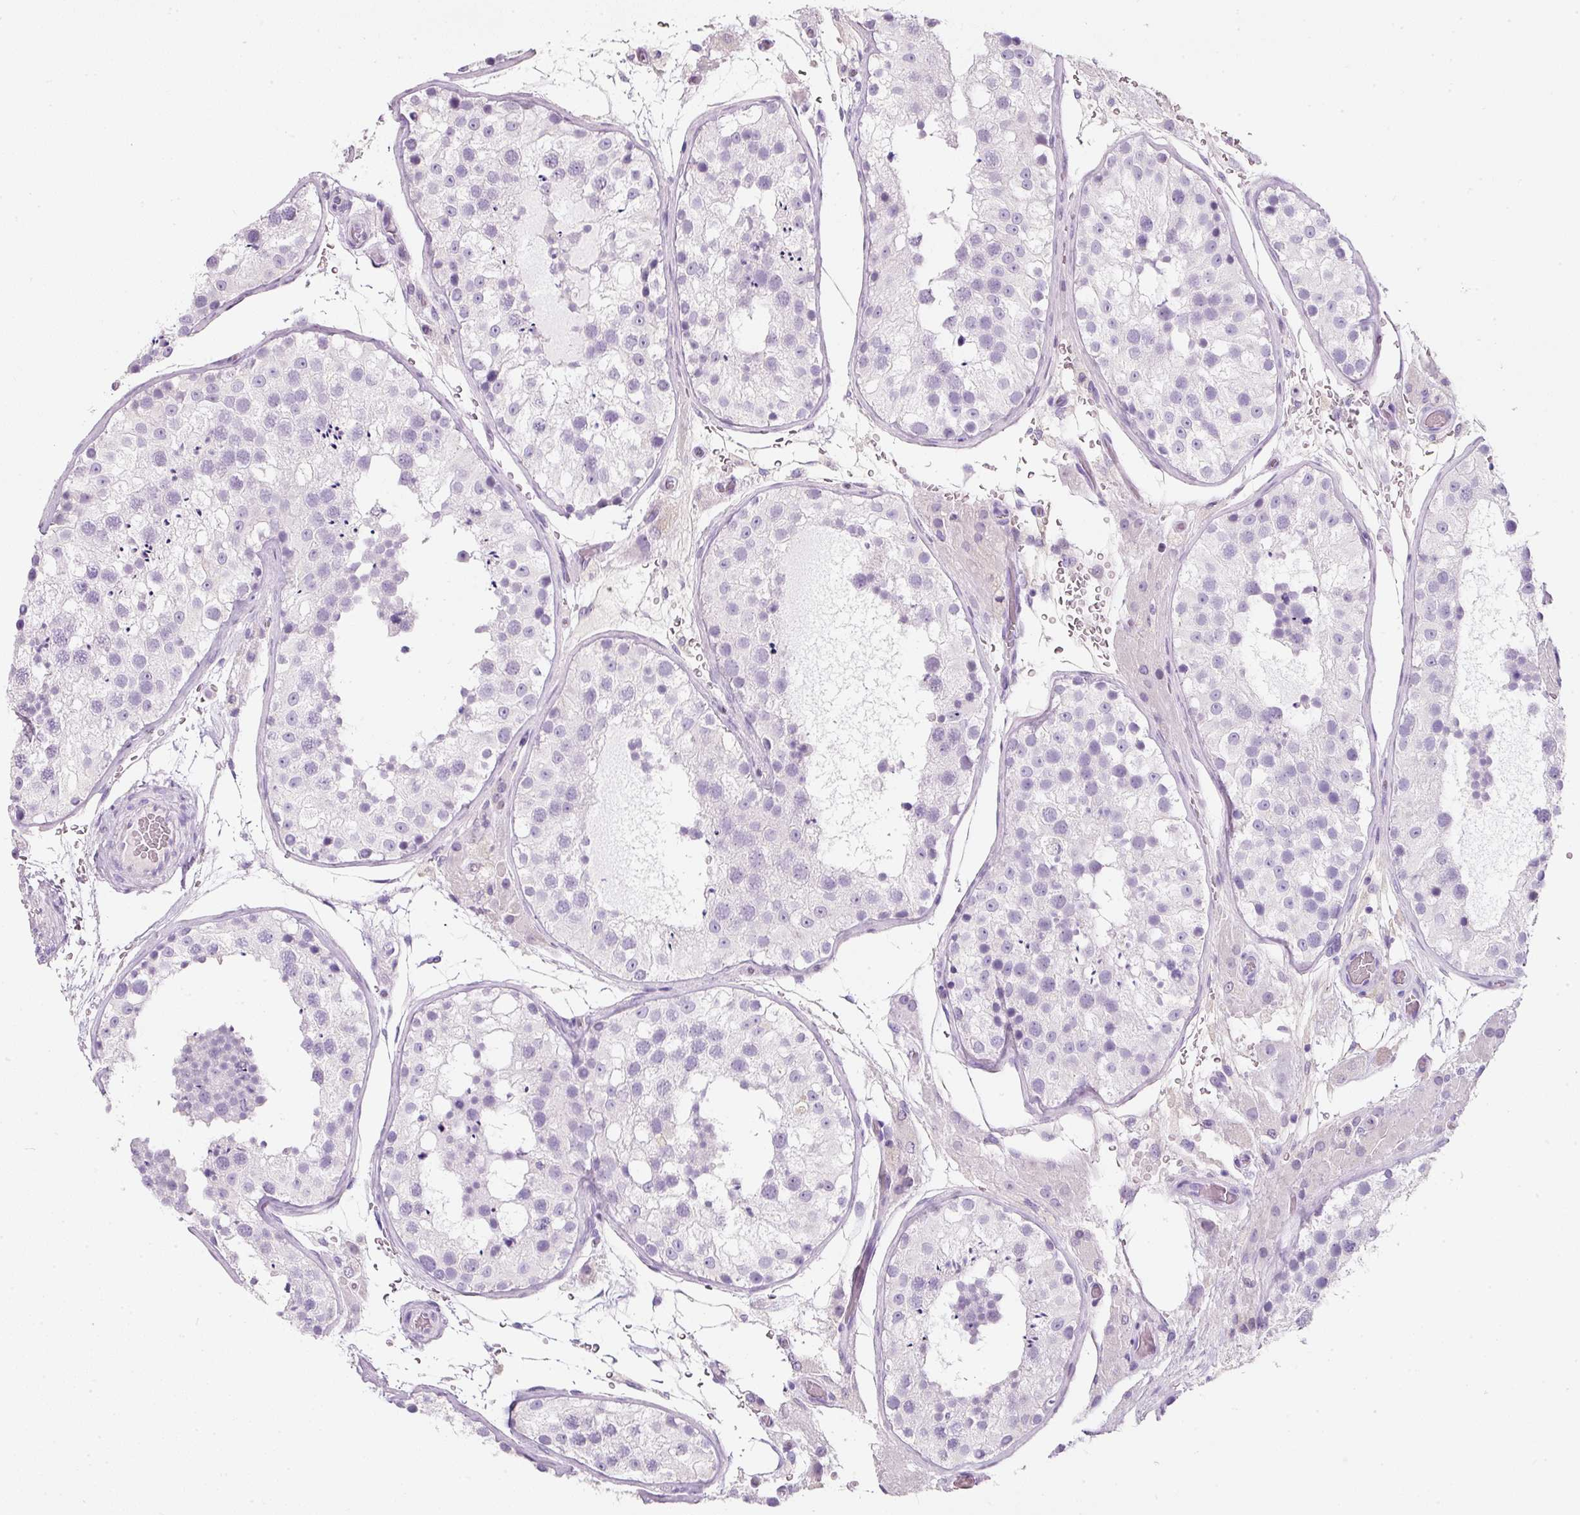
{"staining": {"intensity": "negative", "quantity": "none", "location": "none"}, "tissue": "testis", "cell_type": "Cells in seminiferous ducts", "image_type": "normal", "snomed": [{"axis": "morphology", "description": "Normal tissue, NOS"}, {"axis": "topography", "description": "Testis"}], "caption": "High power microscopy photomicrograph of an immunohistochemistry (IHC) photomicrograph of normal testis, revealing no significant positivity in cells in seminiferous ducts. Brightfield microscopy of immunohistochemistry stained with DAB (brown) and hematoxylin (blue), captured at high magnification.", "gene": "DNM1", "patient": {"sex": "male", "age": 26}}